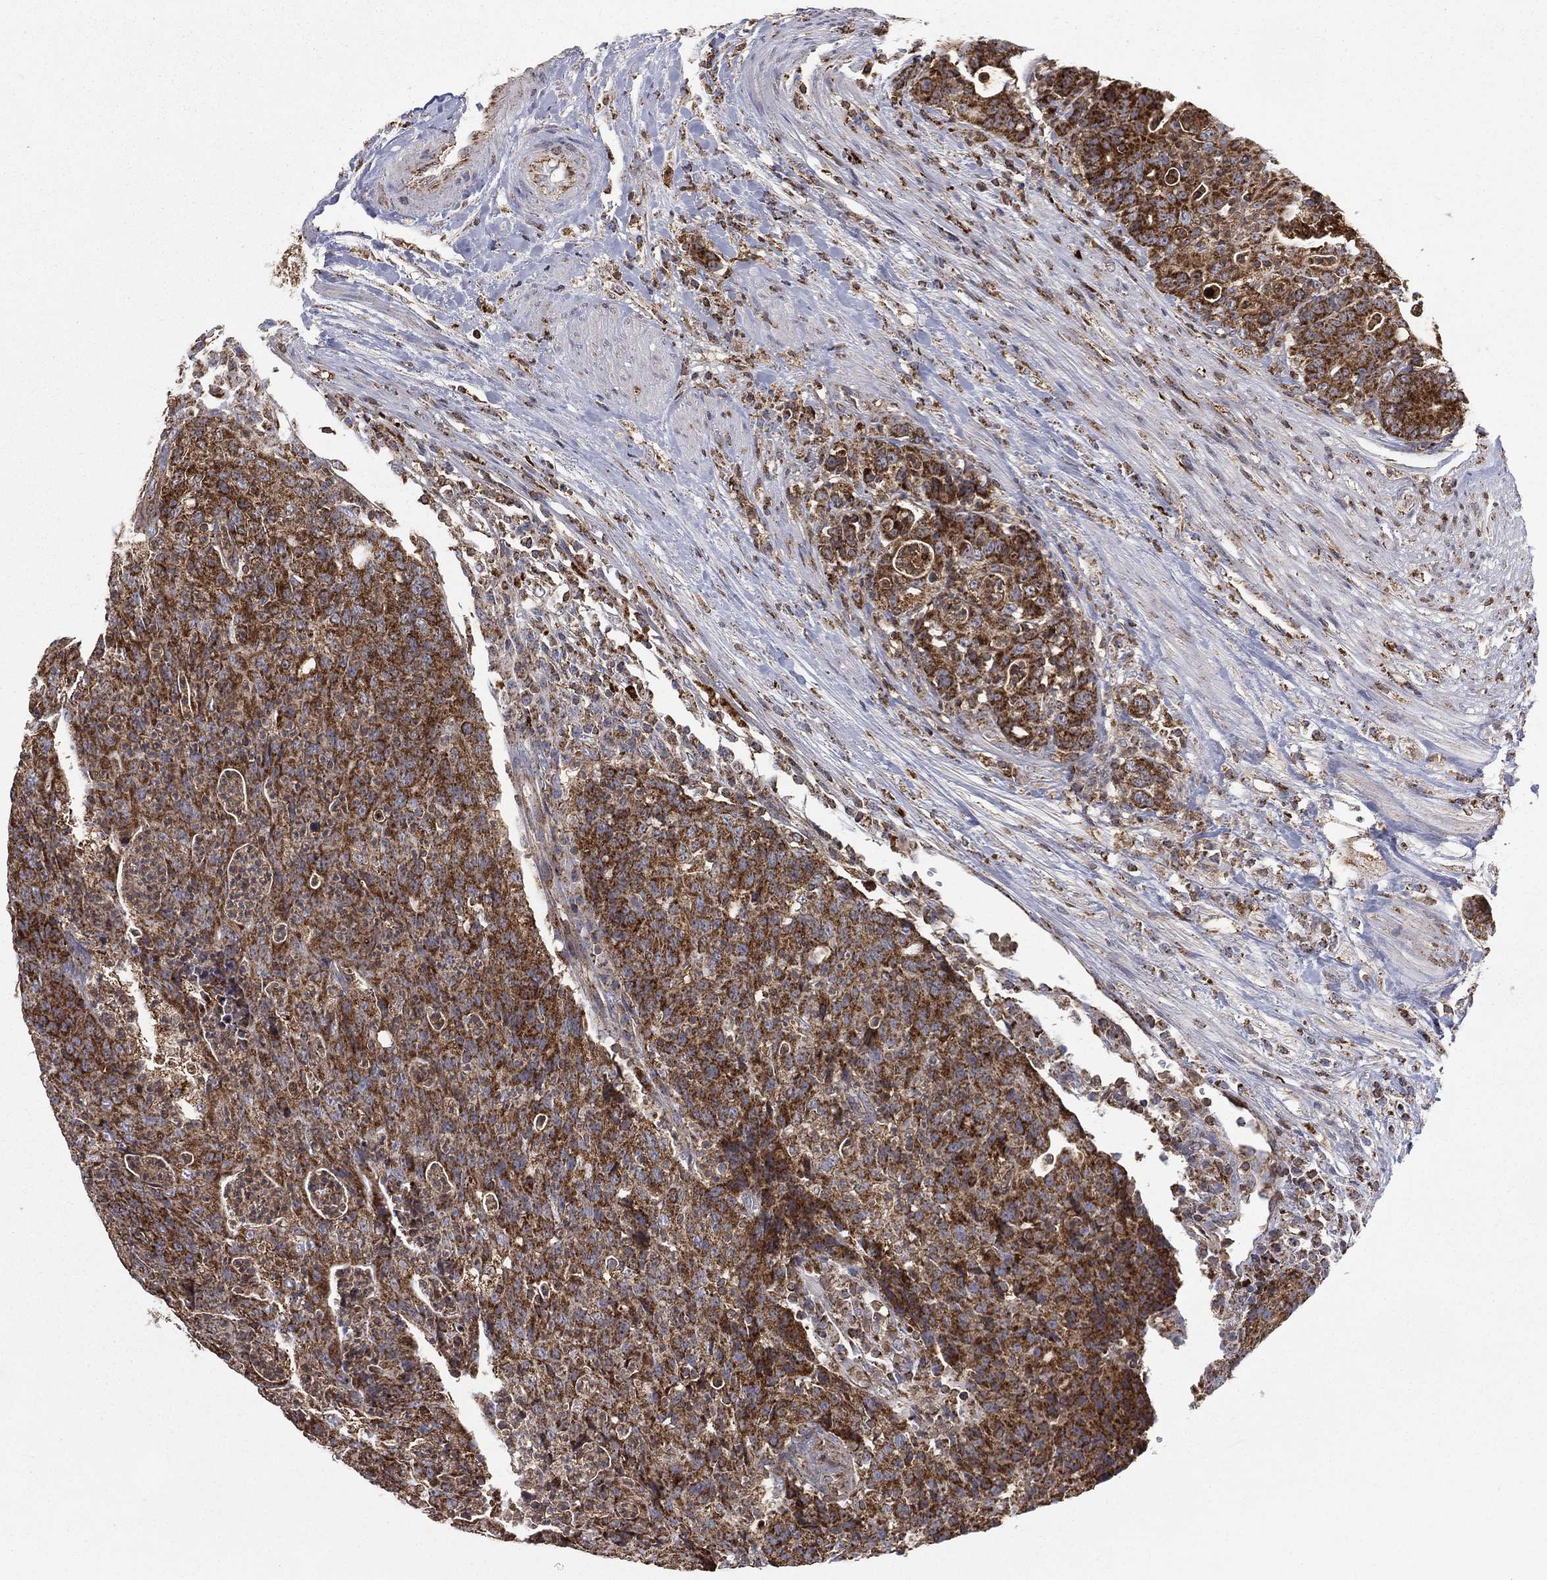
{"staining": {"intensity": "strong", "quantity": ">75%", "location": "cytoplasmic/membranous"}, "tissue": "colorectal cancer", "cell_type": "Tumor cells", "image_type": "cancer", "snomed": [{"axis": "morphology", "description": "Adenocarcinoma, NOS"}, {"axis": "topography", "description": "Colon"}], "caption": "Protein expression analysis of human colorectal cancer reveals strong cytoplasmic/membranous positivity in about >75% of tumor cells.", "gene": "RIN3", "patient": {"sex": "male", "age": 70}}